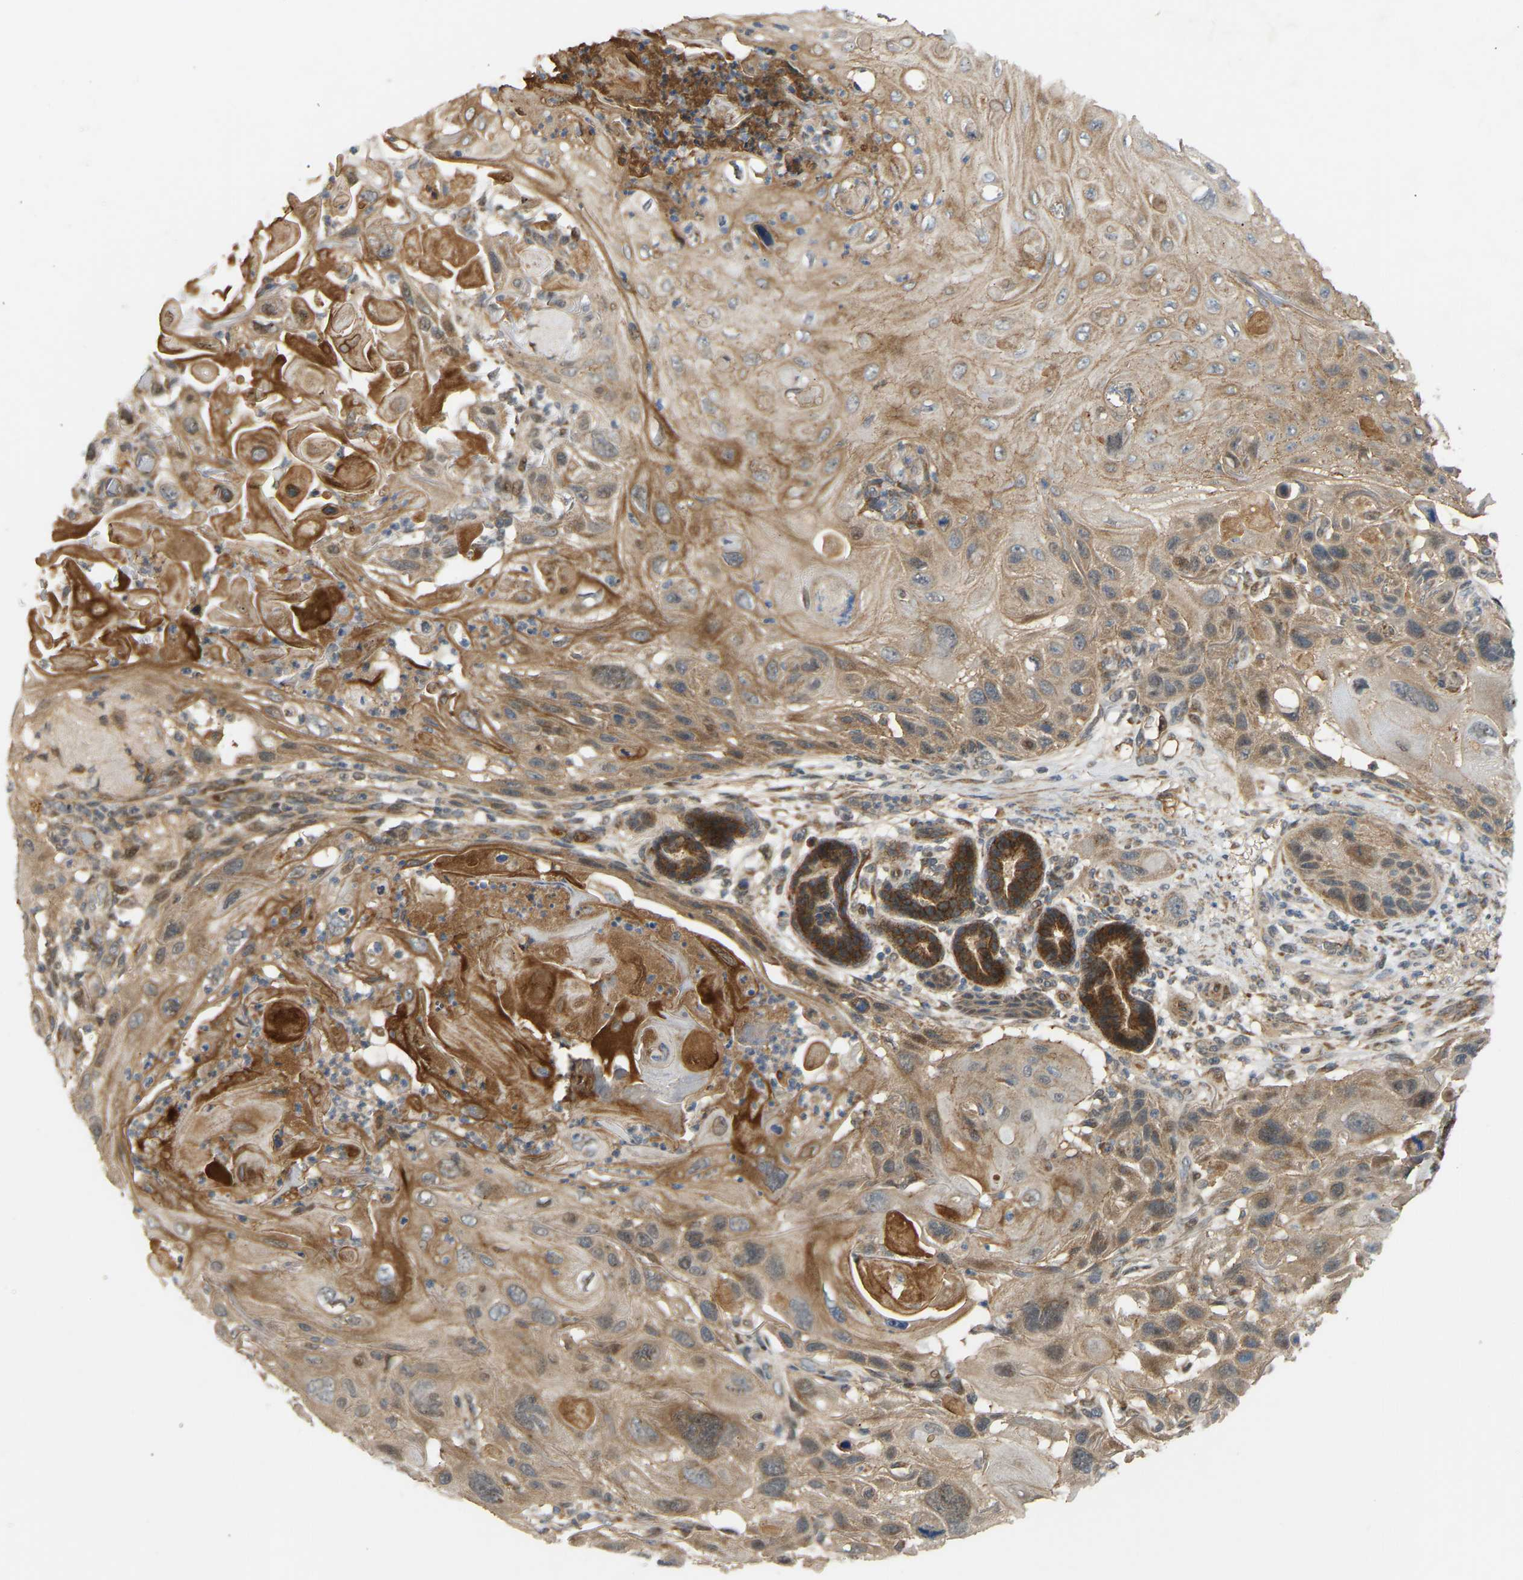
{"staining": {"intensity": "moderate", "quantity": "<25%", "location": "cytoplasmic/membranous"}, "tissue": "skin cancer", "cell_type": "Tumor cells", "image_type": "cancer", "snomed": [{"axis": "morphology", "description": "Squamous cell carcinoma, NOS"}, {"axis": "topography", "description": "Skin"}], "caption": "Tumor cells reveal low levels of moderate cytoplasmic/membranous positivity in about <25% of cells in human skin squamous cell carcinoma.", "gene": "PTCD1", "patient": {"sex": "female", "age": 77}}